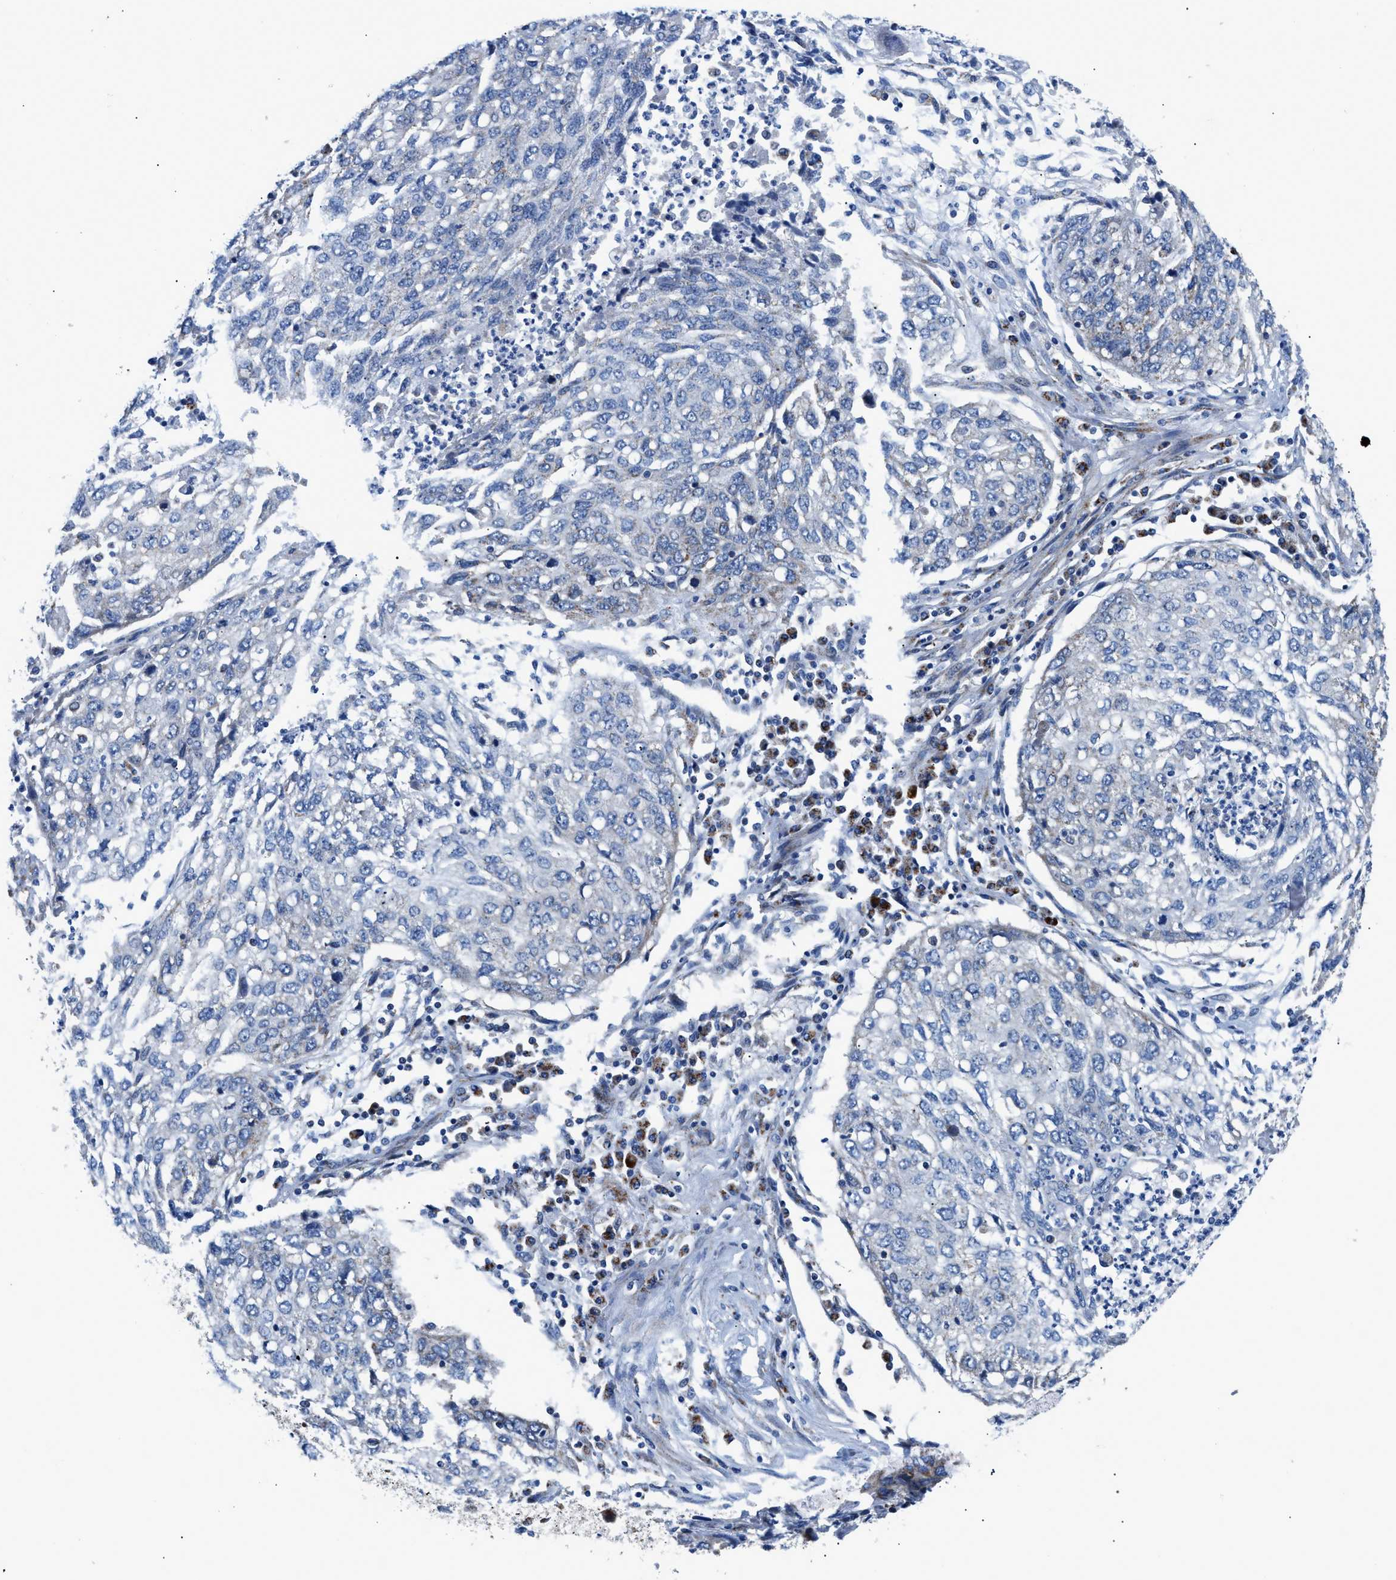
{"staining": {"intensity": "negative", "quantity": "none", "location": "none"}, "tissue": "lung cancer", "cell_type": "Tumor cells", "image_type": "cancer", "snomed": [{"axis": "morphology", "description": "Squamous cell carcinoma, NOS"}, {"axis": "topography", "description": "Lung"}], "caption": "Lung cancer was stained to show a protein in brown. There is no significant expression in tumor cells.", "gene": "LMO2", "patient": {"sex": "female", "age": 63}}